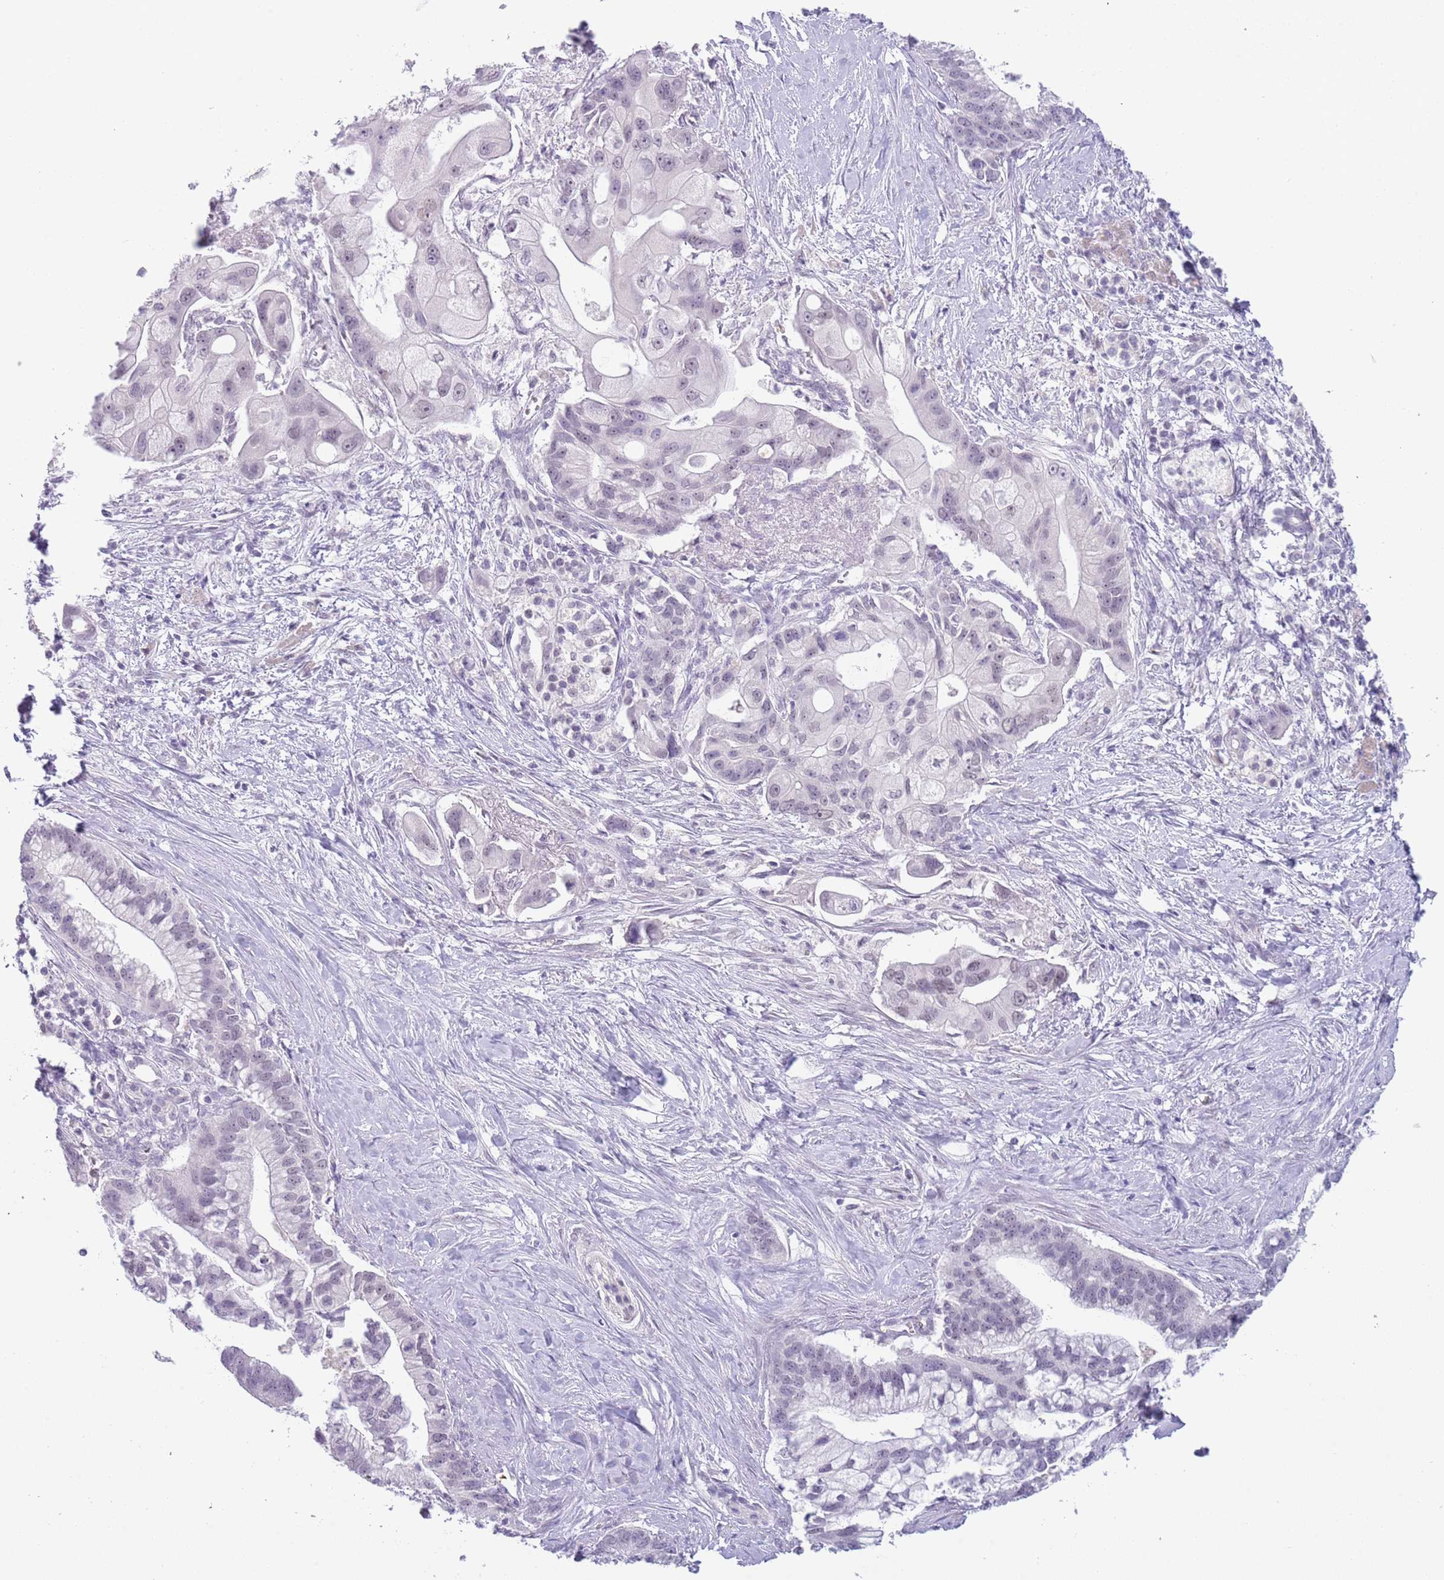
{"staining": {"intensity": "negative", "quantity": "none", "location": "none"}, "tissue": "pancreatic cancer", "cell_type": "Tumor cells", "image_type": "cancer", "snomed": [{"axis": "morphology", "description": "Adenocarcinoma, NOS"}, {"axis": "topography", "description": "Pancreas"}], "caption": "Immunohistochemistry of pancreatic adenocarcinoma exhibits no positivity in tumor cells. (DAB (3,3'-diaminobenzidine) immunohistochemistry (IHC) visualized using brightfield microscopy, high magnification).", "gene": "LYPD6B", "patient": {"sex": "male", "age": 68}}